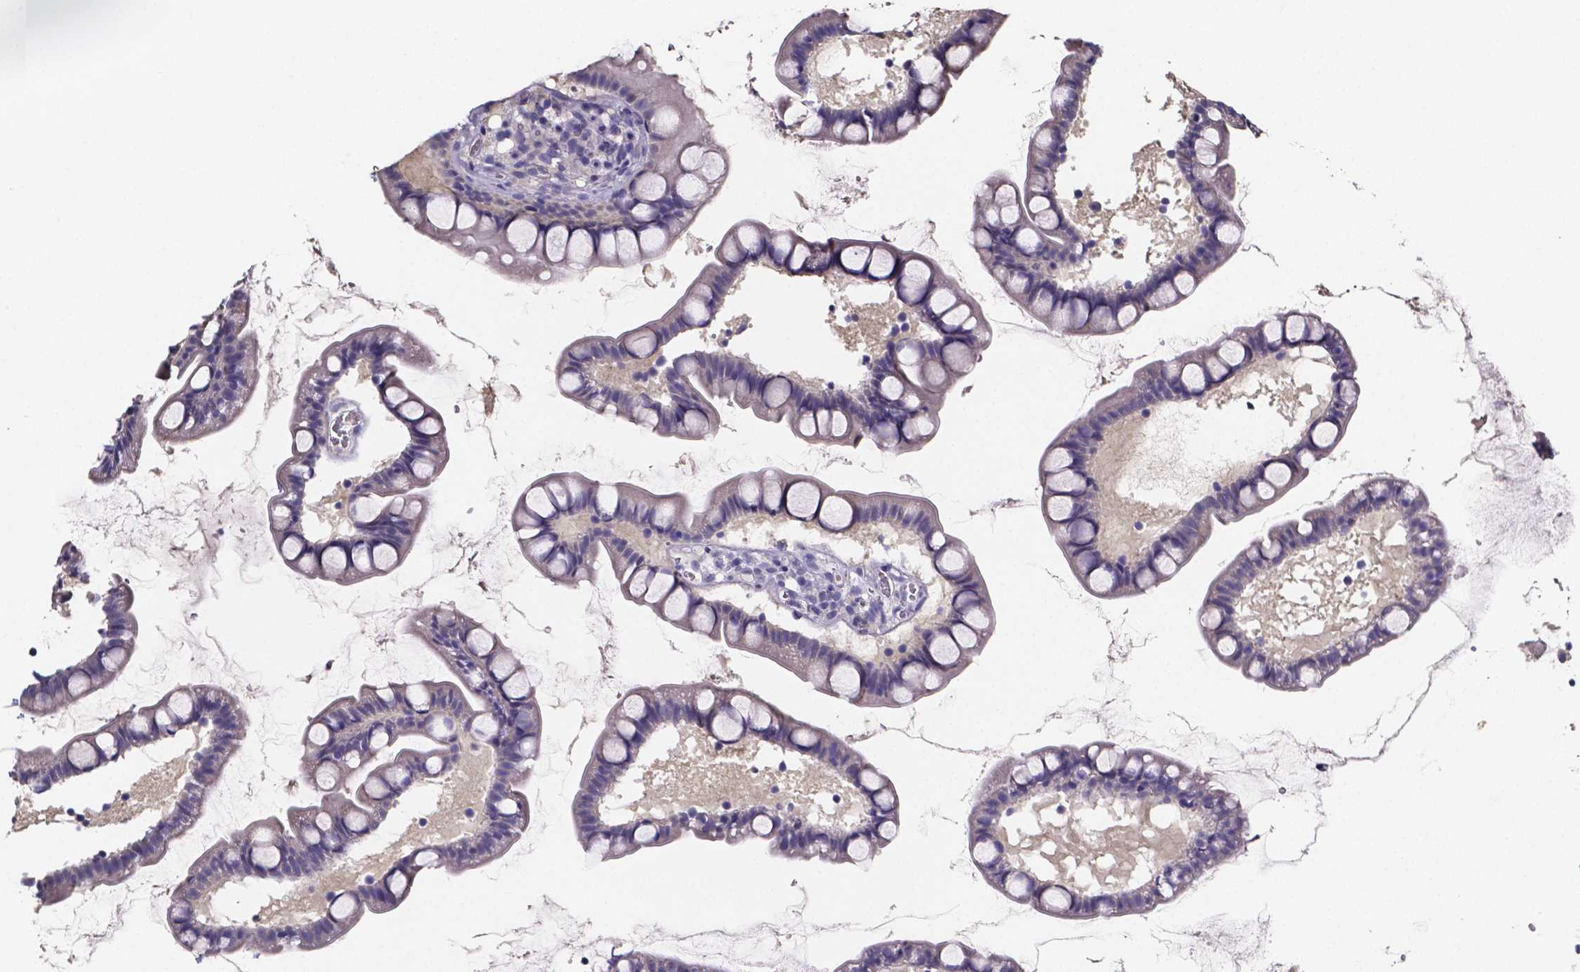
{"staining": {"intensity": "negative", "quantity": "none", "location": "none"}, "tissue": "small intestine", "cell_type": "Glandular cells", "image_type": "normal", "snomed": [{"axis": "morphology", "description": "Normal tissue, NOS"}, {"axis": "topography", "description": "Small intestine"}], "caption": "This is an immunohistochemistry (IHC) image of benign human small intestine. There is no expression in glandular cells.", "gene": "IZUMO1", "patient": {"sex": "male", "age": 70}}